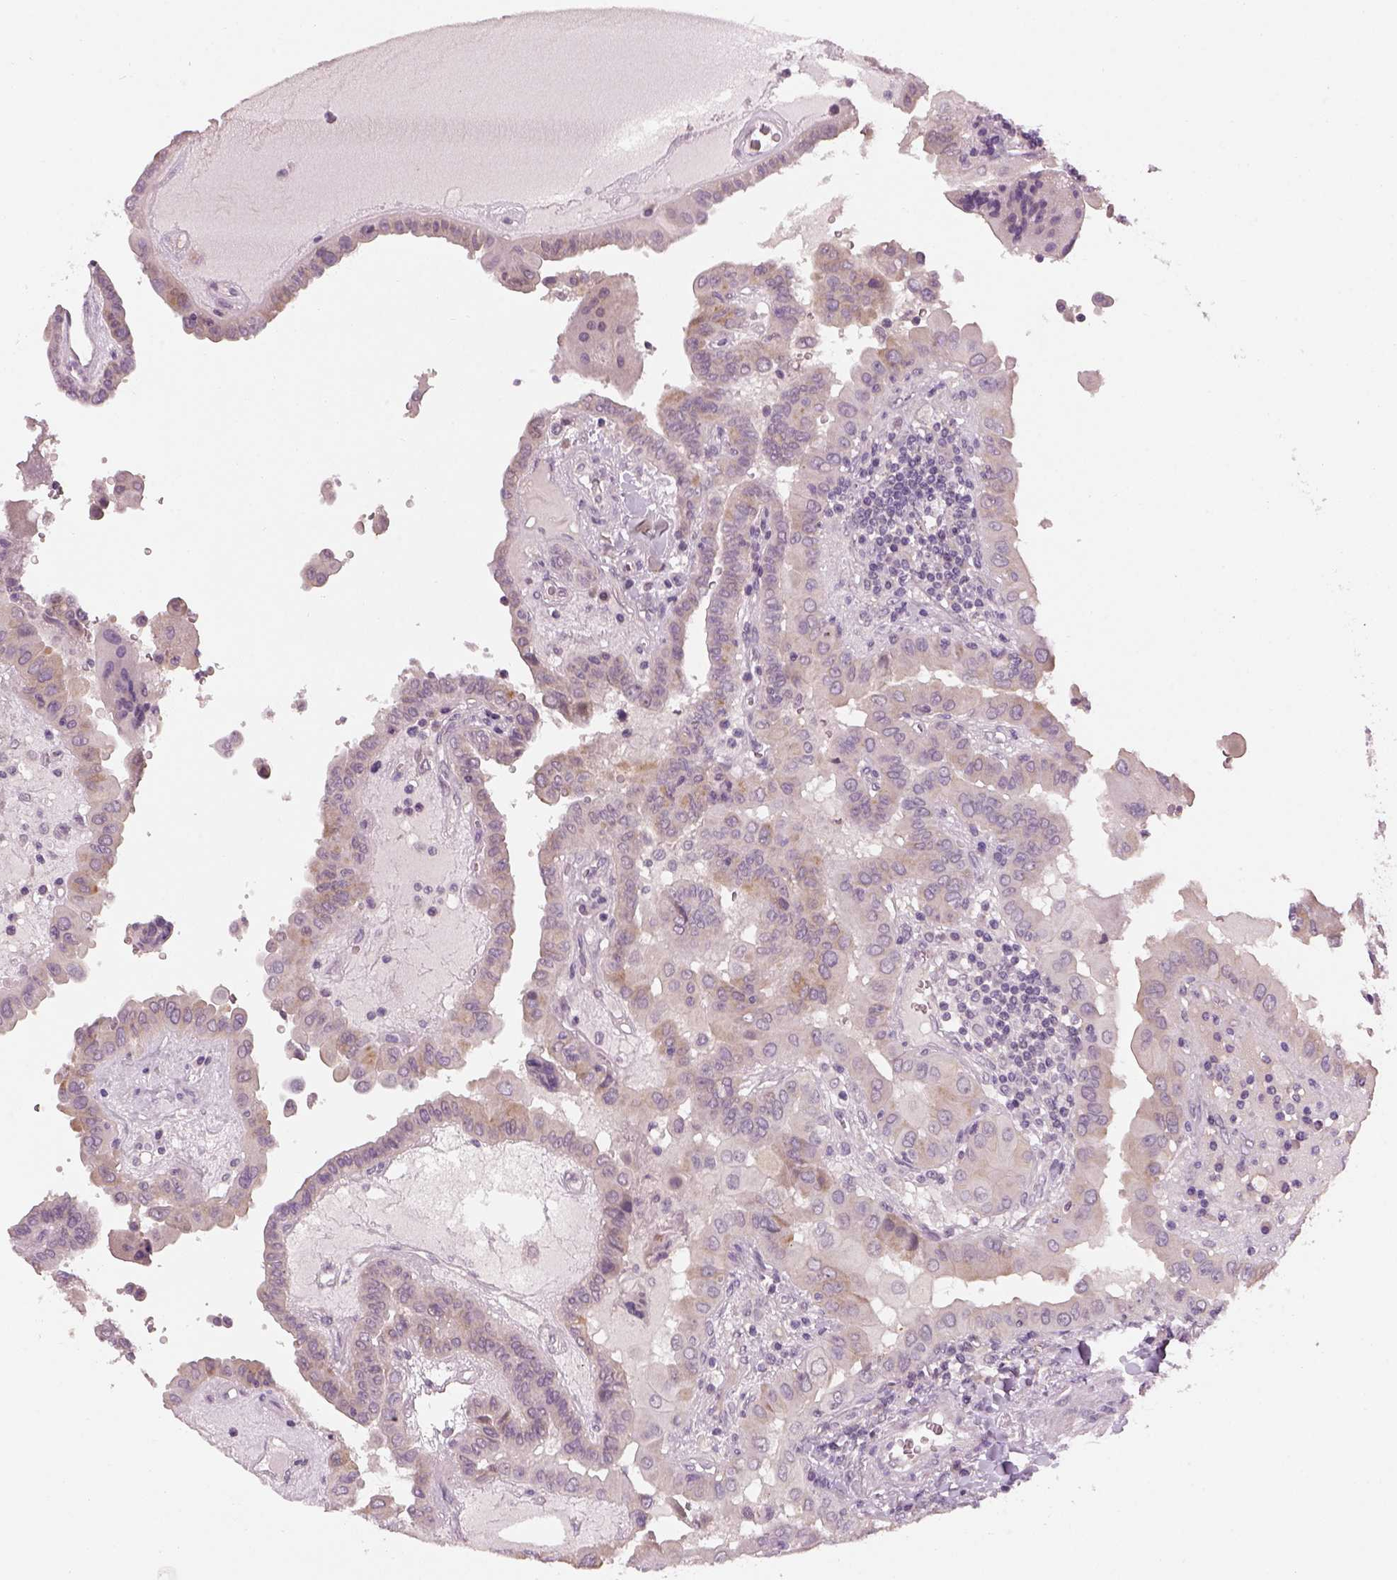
{"staining": {"intensity": "weak", "quantity": "<25%", "location": "cytoplasmic/membranous"}, "tissue": "thyroid cancer", "cell_type": "Tumor cells", "image_type": "cancer", "snomed": [{"axis": "morphology", "description": "Papillary adenocarcinoma, NOS"}, {"axis": "topography", "description": "Thyroid gland"}], "caption": "This is an IHC micrograph of human thyroid cancer. There is no staining in tumor cells.", "gene": "GDNF", "patient": {"sex": "female", "age": 37}}